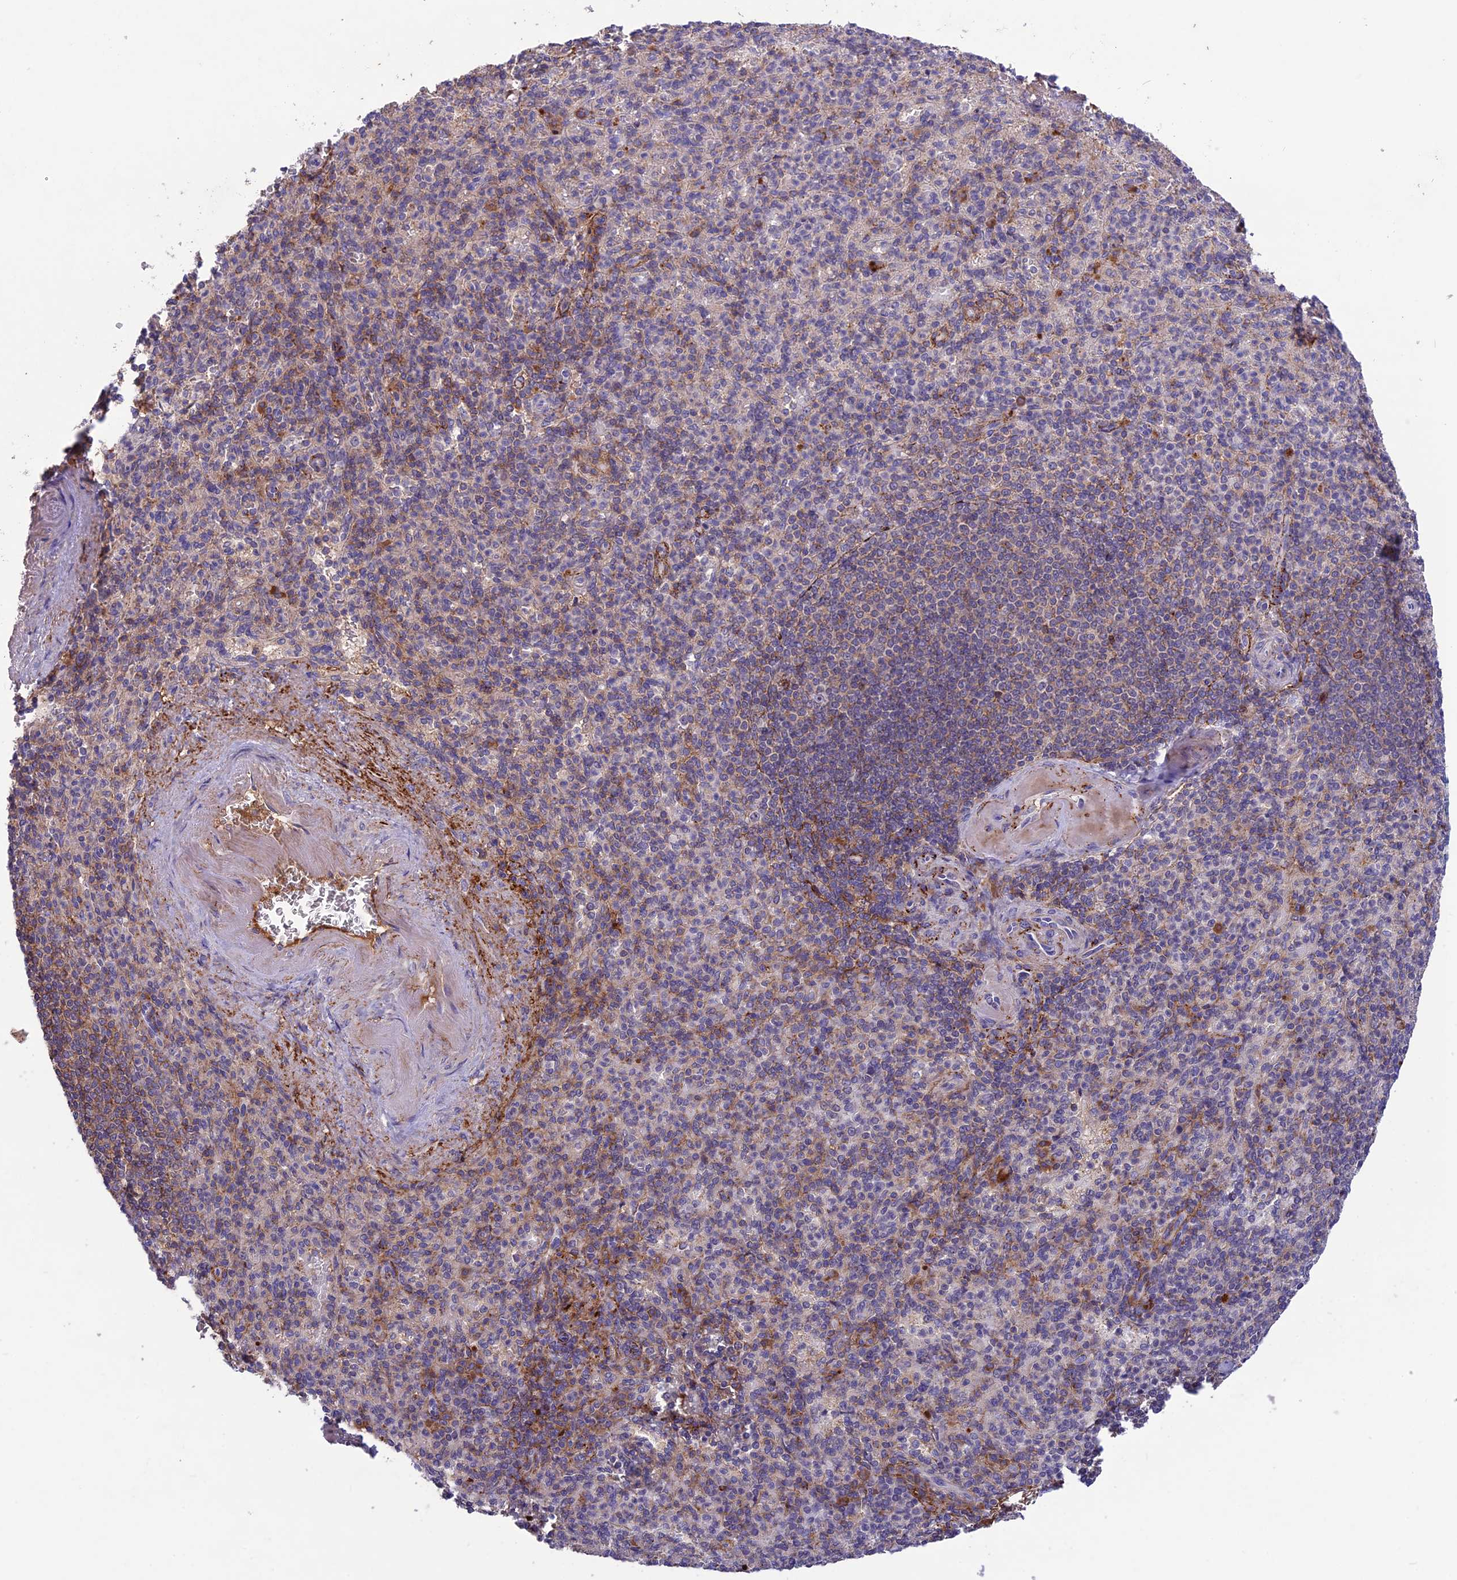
{"staining": {"intensity": "moderate", "quantity": "<25%", "location": "cytoplasmic/membranous"}, "tissue": "spleen", "cell_type": "Cells in red pulp", "image_type": "normal", "snomed": [{"axis": "morphology", "description": "Normal tissue, NOS"}, {"axis": "topography", "description": "Spleen"}], "caption": "IHC image of unremarkable human spleen stained for a protein (brown), which shows low levels of moderate cytoplasmic/membranous expression in about <25% of cells in red pulp.", "gene": "ADO", "patient": {"sex": "female", "age": 74}}